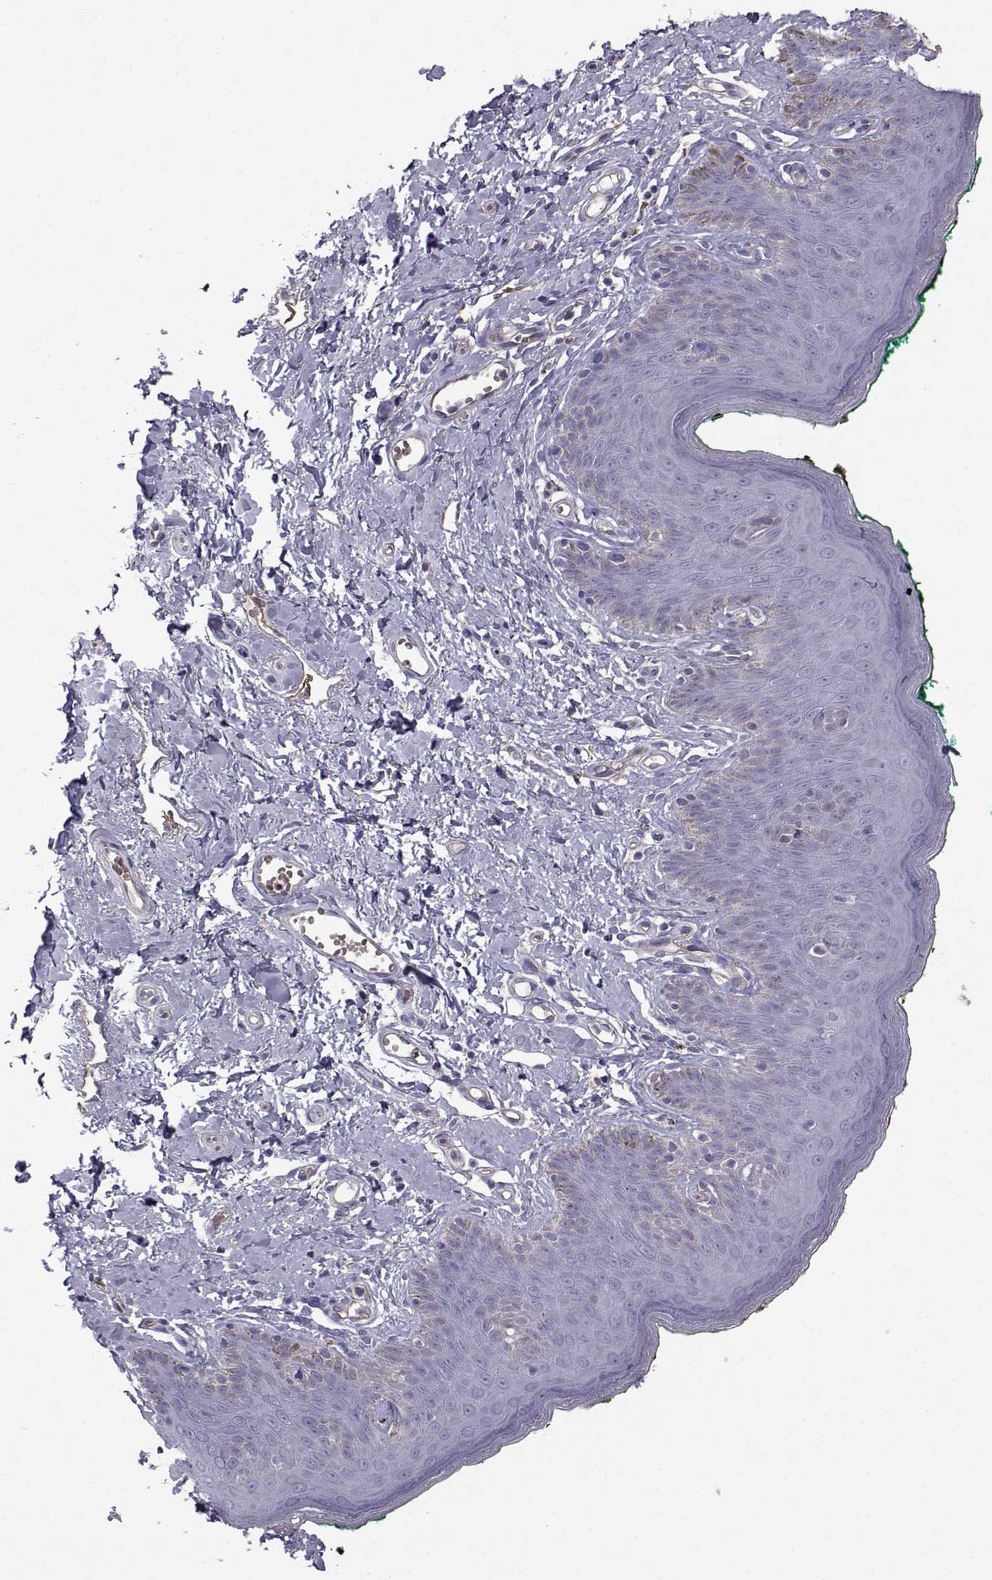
{"staining": {"intensity": "weak", "quantity": "<25%", "location": "cytoplasmic/membranous"}, "tissue": "skin", "cell_type": "Epidermal cells", "image_type": "normal", "snomed": [{"axis": "morphology", "description": "Normal tissue, NOS"}, {"axis": "topography", "description": "Vulva"}], "caption": "Epidermal cells show no significant positivity in benign skin. (DAB (3,3'-diaminobenzidine) immunohistochemistry, high magnification).", "gene": "QPCT", "patient": {"sex": "female", "age": 66}}